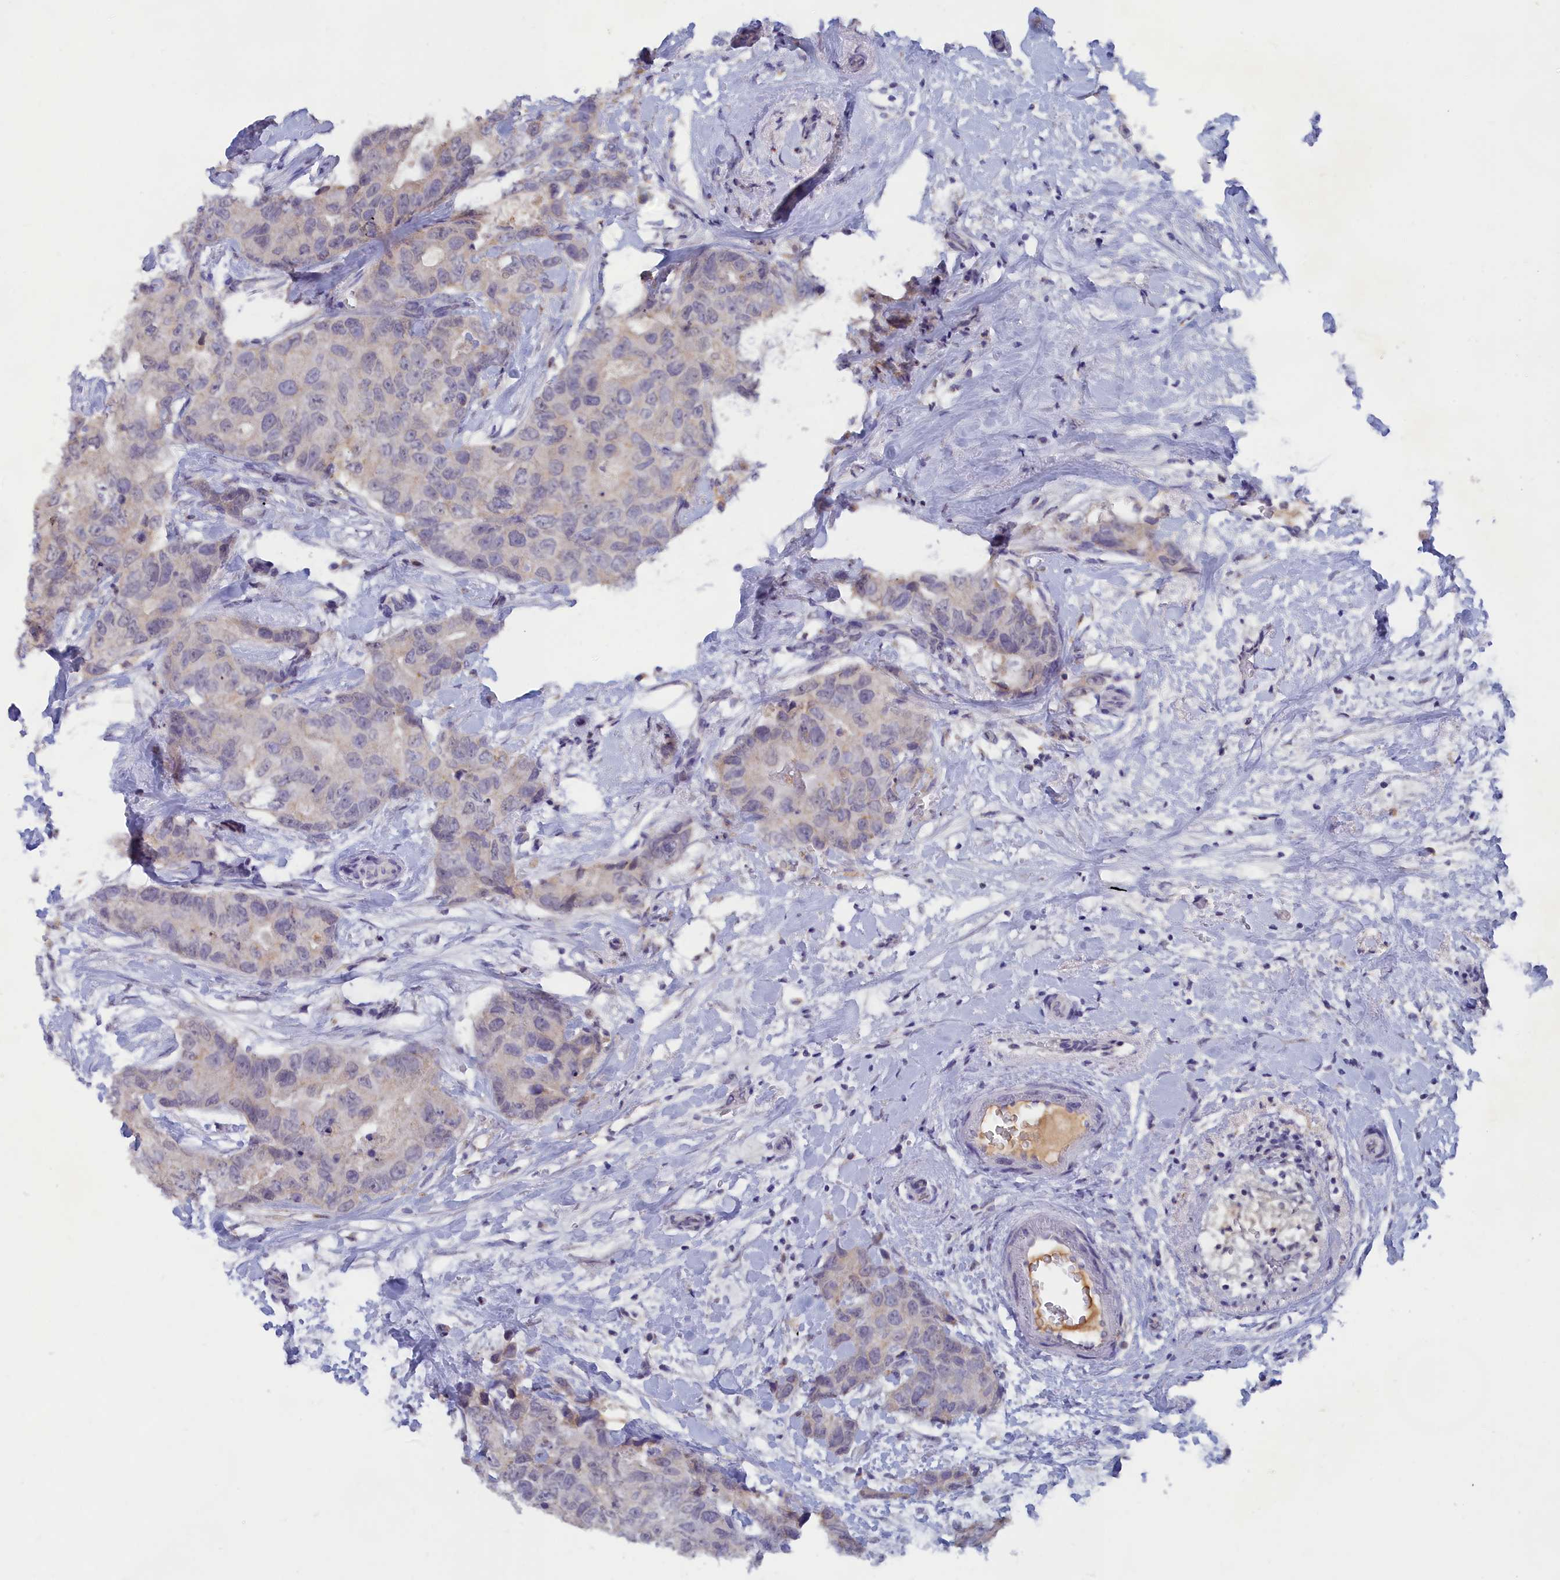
{"staining": {"intensity": "moderate", "quantity": "<25%", "location": "cytoplasmic/membranous"}, "tissue": "breast cancer", "cell_type": "Tumor cells", "image_type": "cancer", "snomed": [{"axis": "morphology", "description": "Duct carcinoma"}, {"axis": "topography", "description": "Breast"}], "caption": "High-magnification brightfield microscopy of breast intraductal carcinoma stained with DAB (brown) and counterstained with hematoxylin (blue). tumor cells exhibit moderate cytoplasmic/membranous staining is present in approximately<25% of cells.", "gene": "LRIF1", "patient": {"sex": "female", "age": 62}}